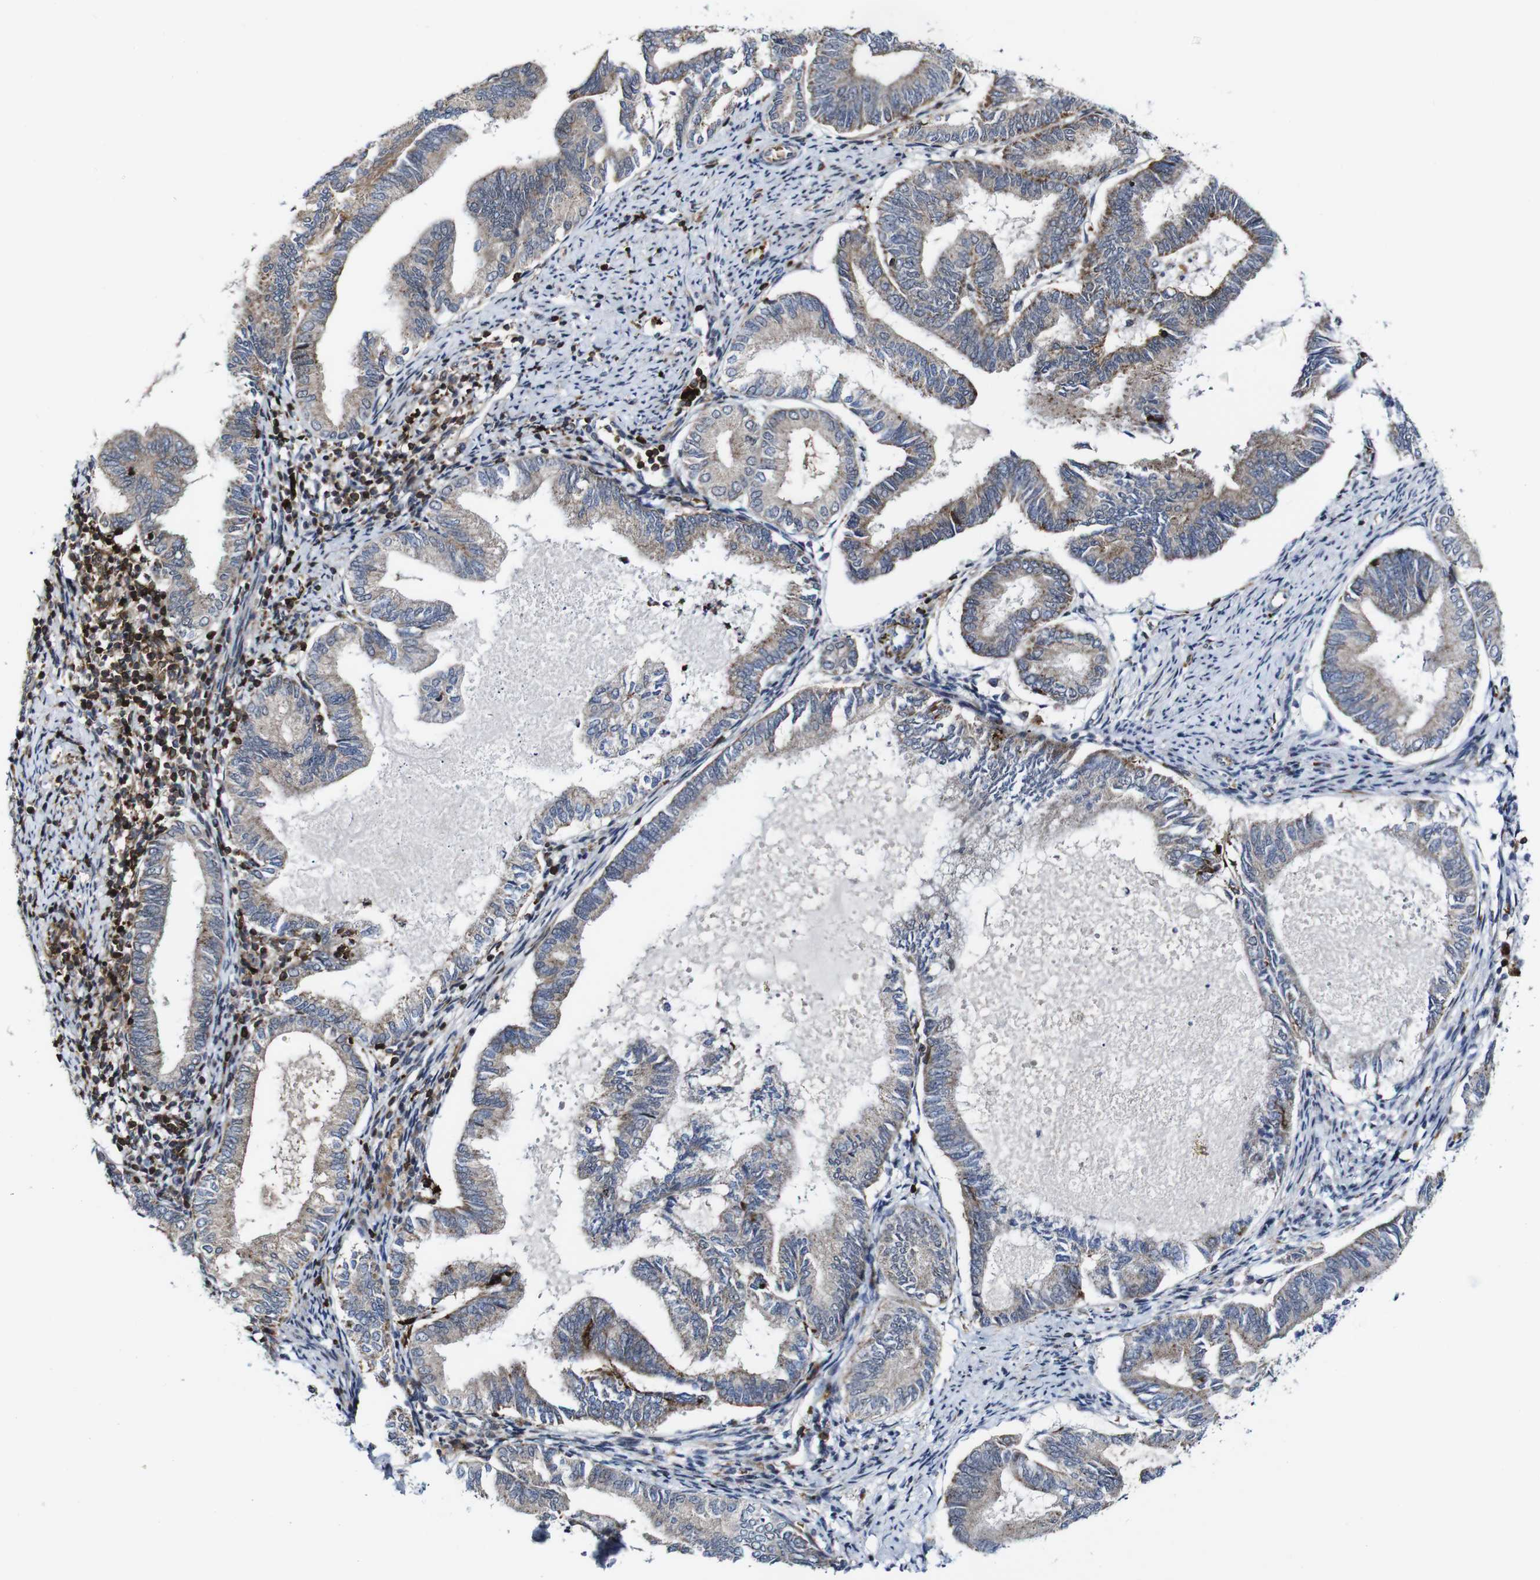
{"staining": {"intensity": "weak", "quantity": ">75%", "location": "cytoplasmic/membranous"}, "tissue": "endometrial cancer", "cell_type": "Tumor cells", "image_type": "cancer", "snomed": [{"axis": "morphology", "description": "Adenocarcinoma, NOS"}, {"axis": "topography", "description": "Endometrium"}], "caption": "Human endometrial adenocarcinoma stained with a brown dye shows weak cytoplasmic/membranous positive expression in about >75% of tumor cells.", "gene": "JAK2", "patient": {"sex": "female", "age": 86}}